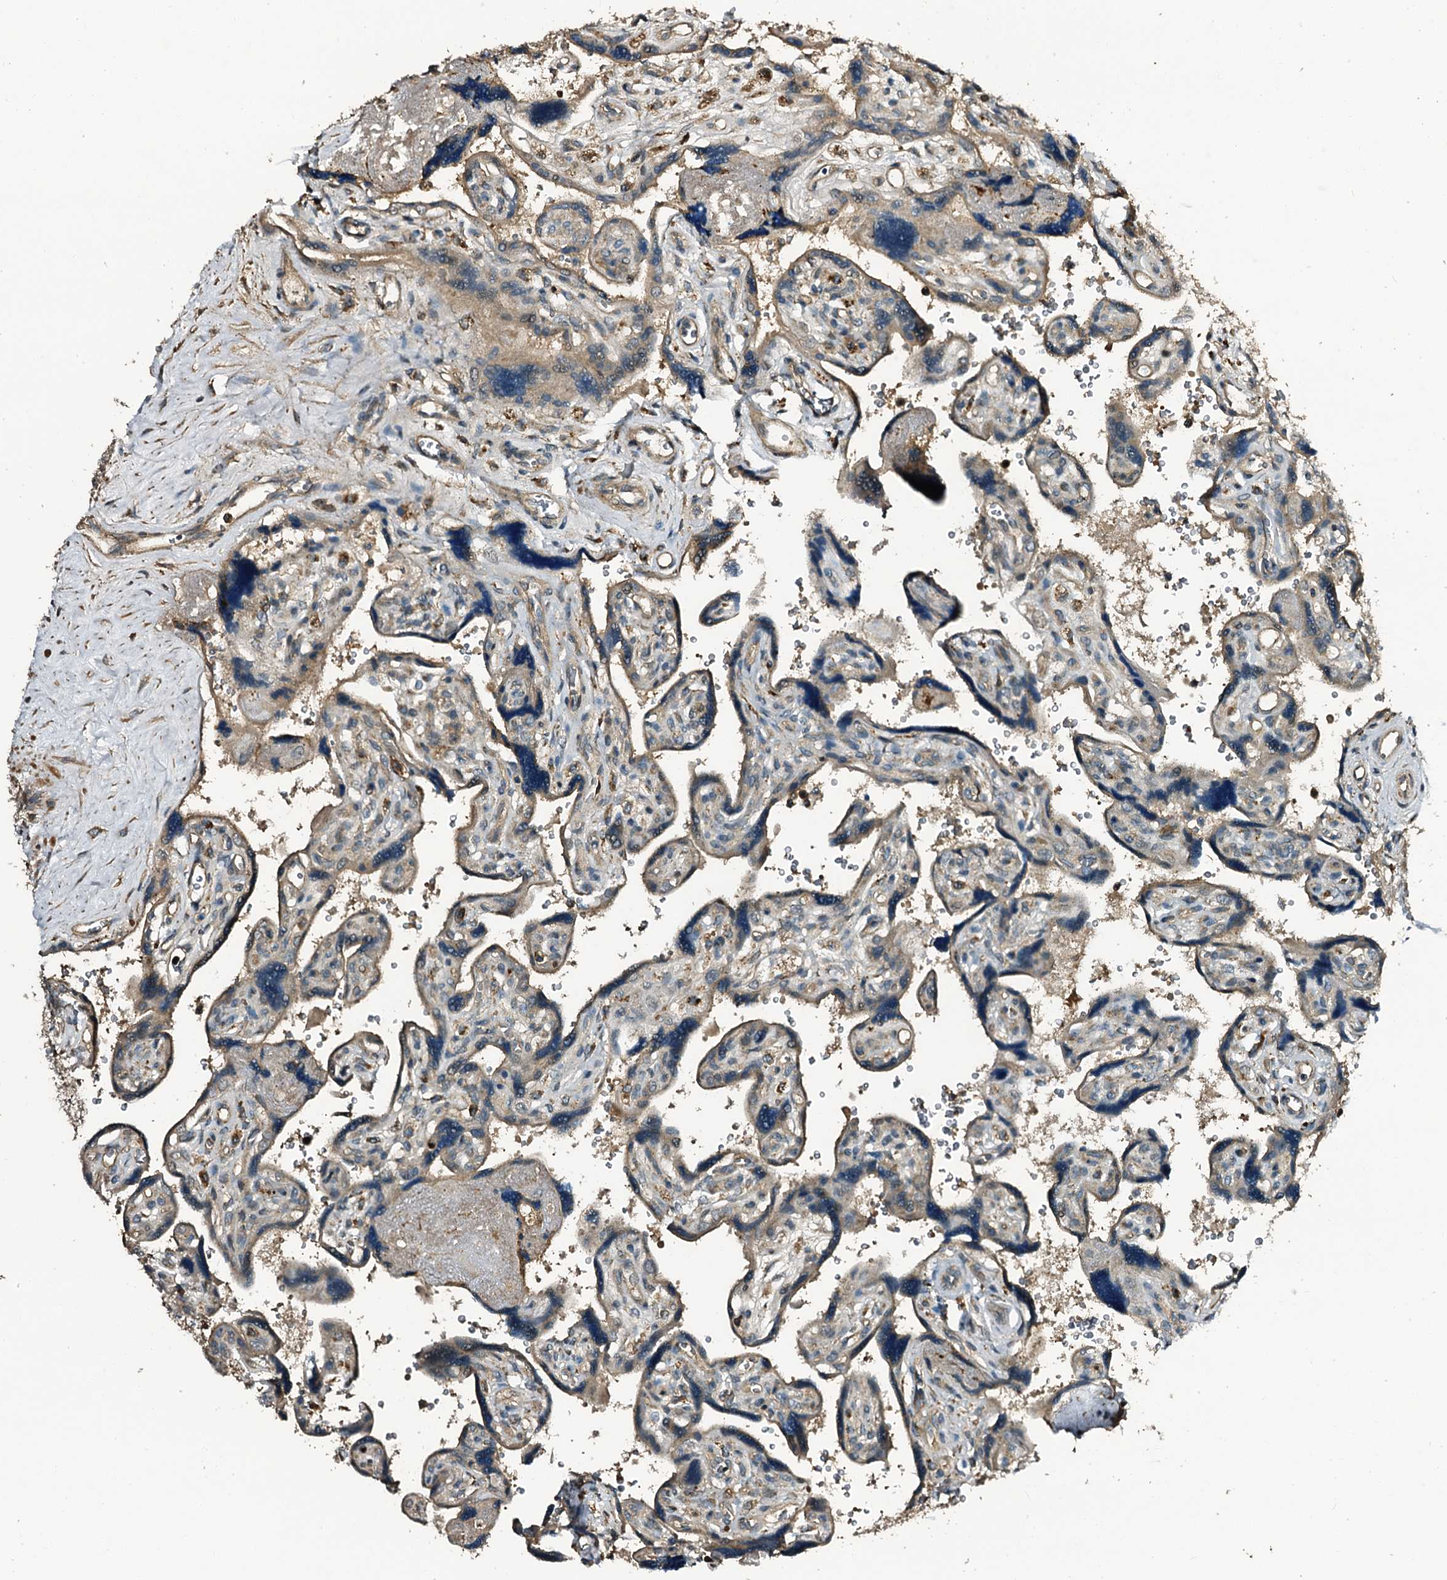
{"staining": {"intensity": "weak", "quantity": ">75%", "location": "cytoplasmic/membranous"}, "tissue": "placenta", "cell_type": "Trophoblastic cells", "image_type": "normal", "snomed": [{"axis": "morphology", "description": "Normal tissue, NOS"}, {"axis": "topography", "description": "Placenta"}], "caption": "High-power microscopy captured an immunohistochemistry (IHC) micrograph of benign placenta, revealing weak cytoplasmic/membranous staining in about >75% of trophoblastic cells.", "gene": "TPGS2", "patient": {"sex": "female", "age": 39}}